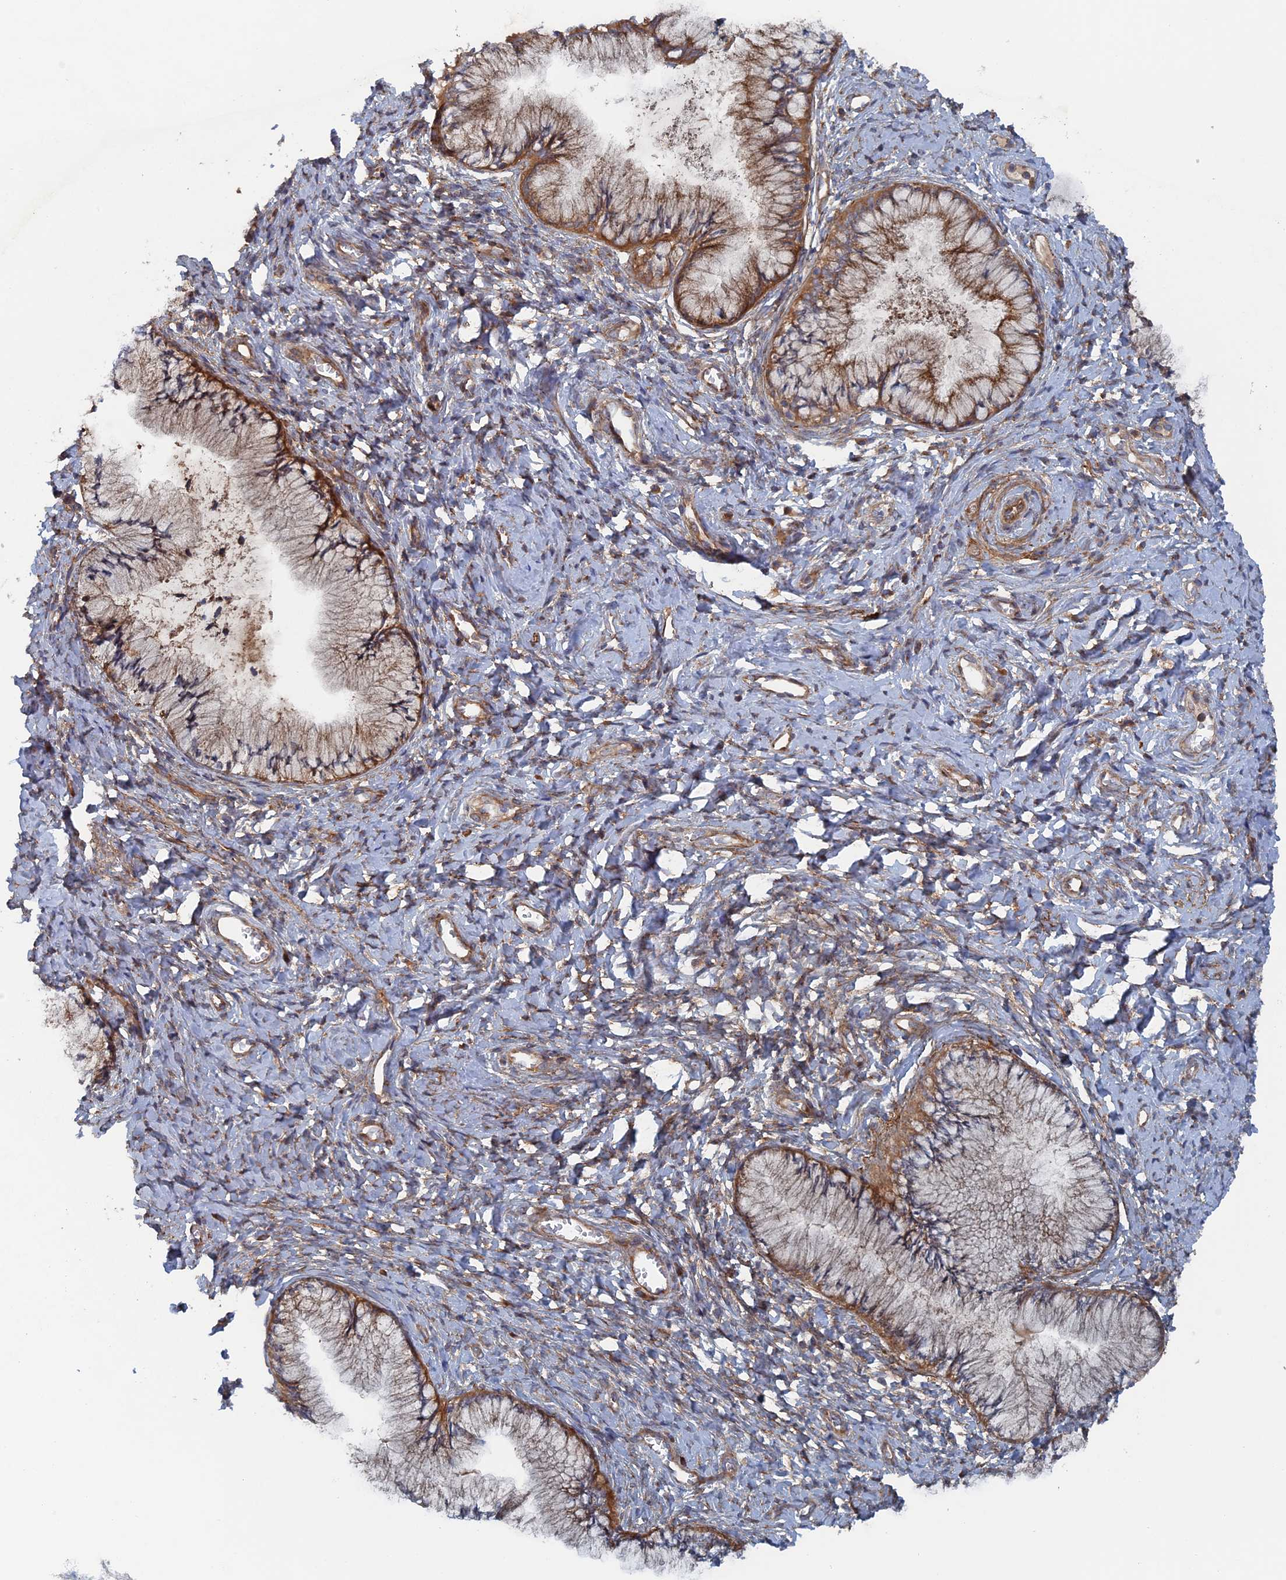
{"staining": {"intensity": "moderate", "quantity": ">75%", "location": "cytoplasmic/membranous"}, "tissue": "cervix", "cell_type": "Glandular cells", "image_type": "normal", "snomed": [{"axis": "morphology", "description": "Normal tissue, NOS"}, {"axis": "topography", "description": "Cervix"}], "caption": "A histopathology image of human cervix stained for a protein demonstrates moderate cytoplasmic/membranous brown staining in glandular cells.", "gene": "TMEM196", "patient": {"sex": "female", "age": 42}}